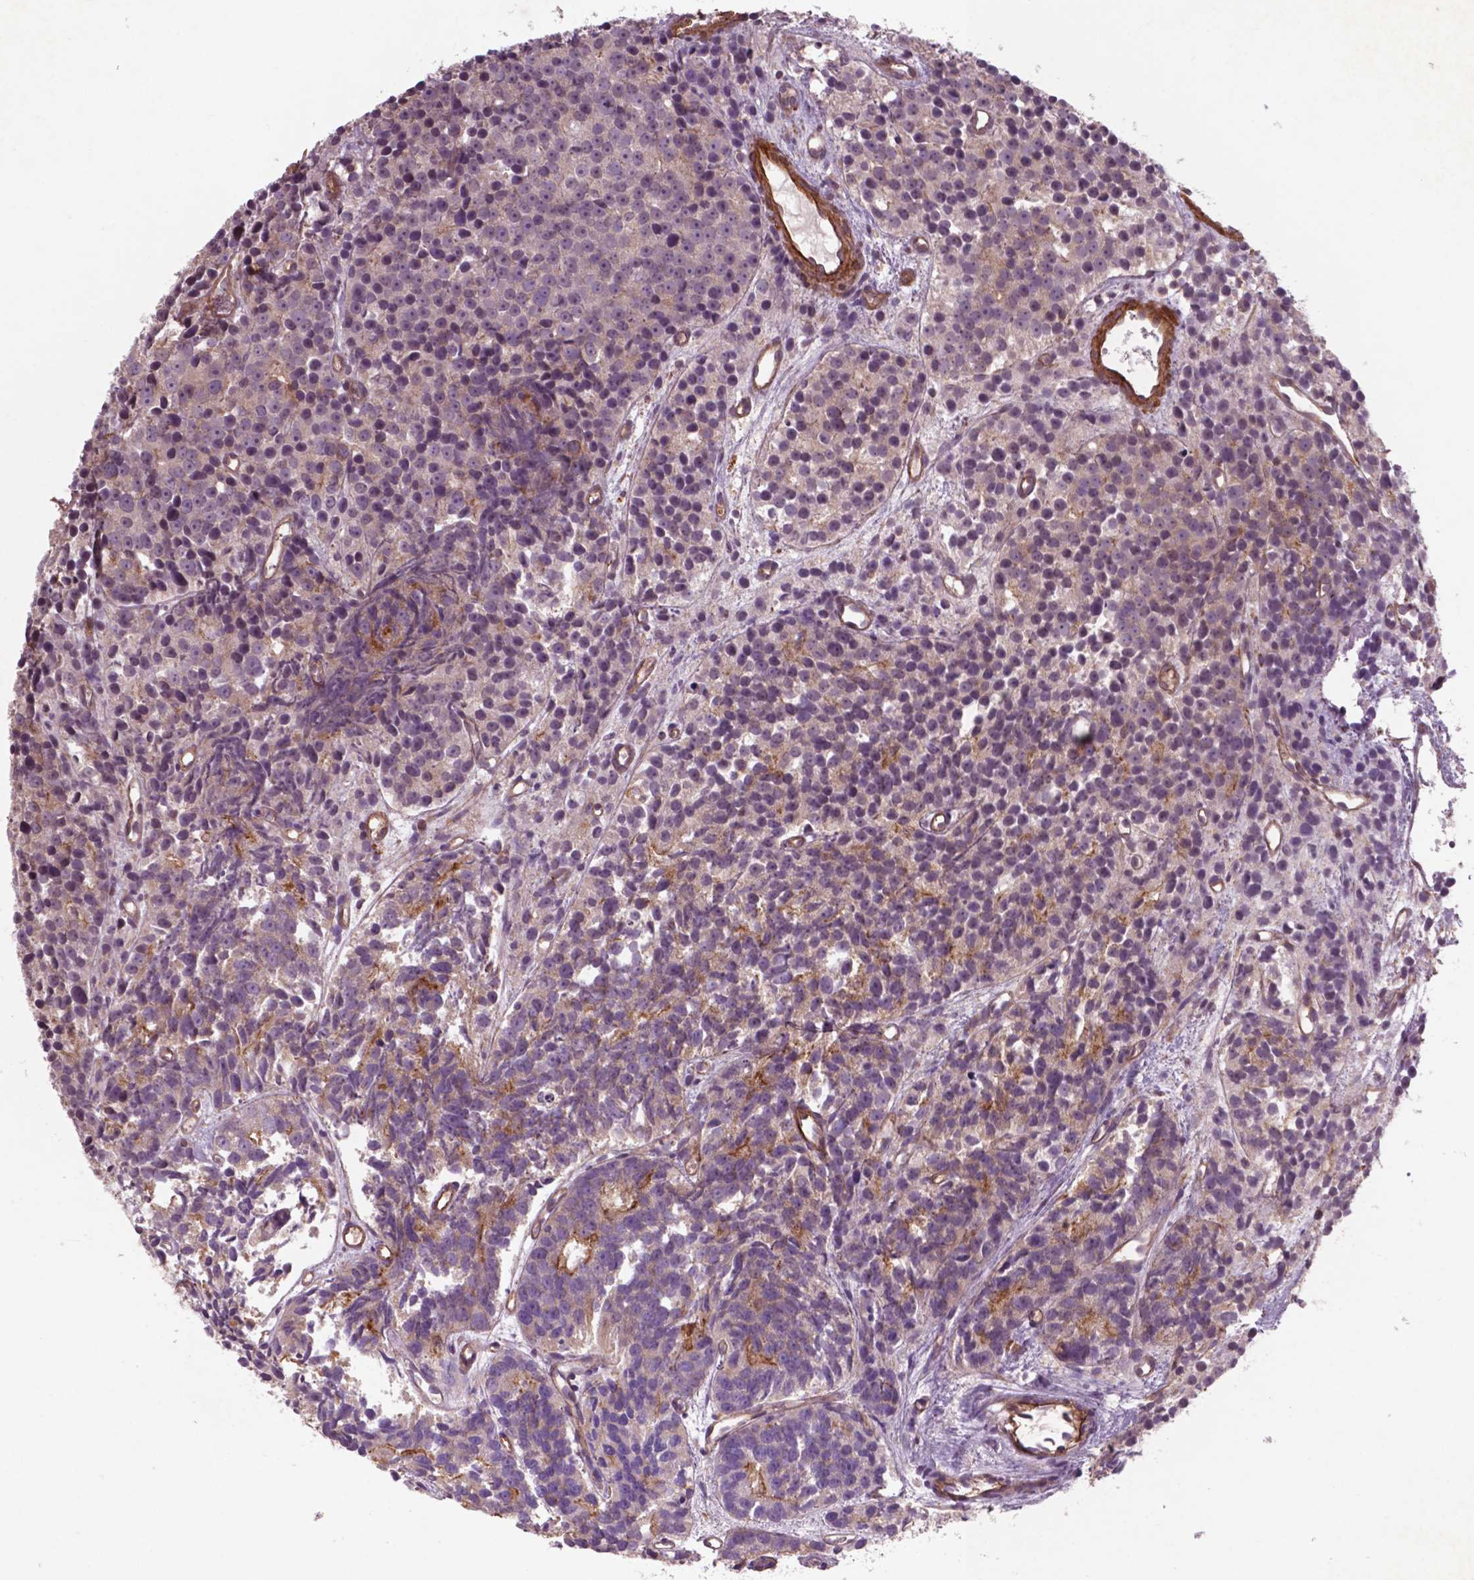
{"staining": {"intensity": "weak", "quantity": "<25%", "location": "cytoplasmic/membranous"}, "tissue": "prostate cancer", "cell_type": "Tumor cells", "image_type": "cancer", "snomed": [{"axis": "morphology", "description": "Adenocarcinoma, High grade"}, {"axis": "topography", "description": "Prostate"}], "caption": "A micrograph of high-grade adenocarcinoma (prostate) stained for a protein displays no brown staining in tumor cells.", "gene": "RFPL4B", "patient": {"sex": "male", "age": 77}}